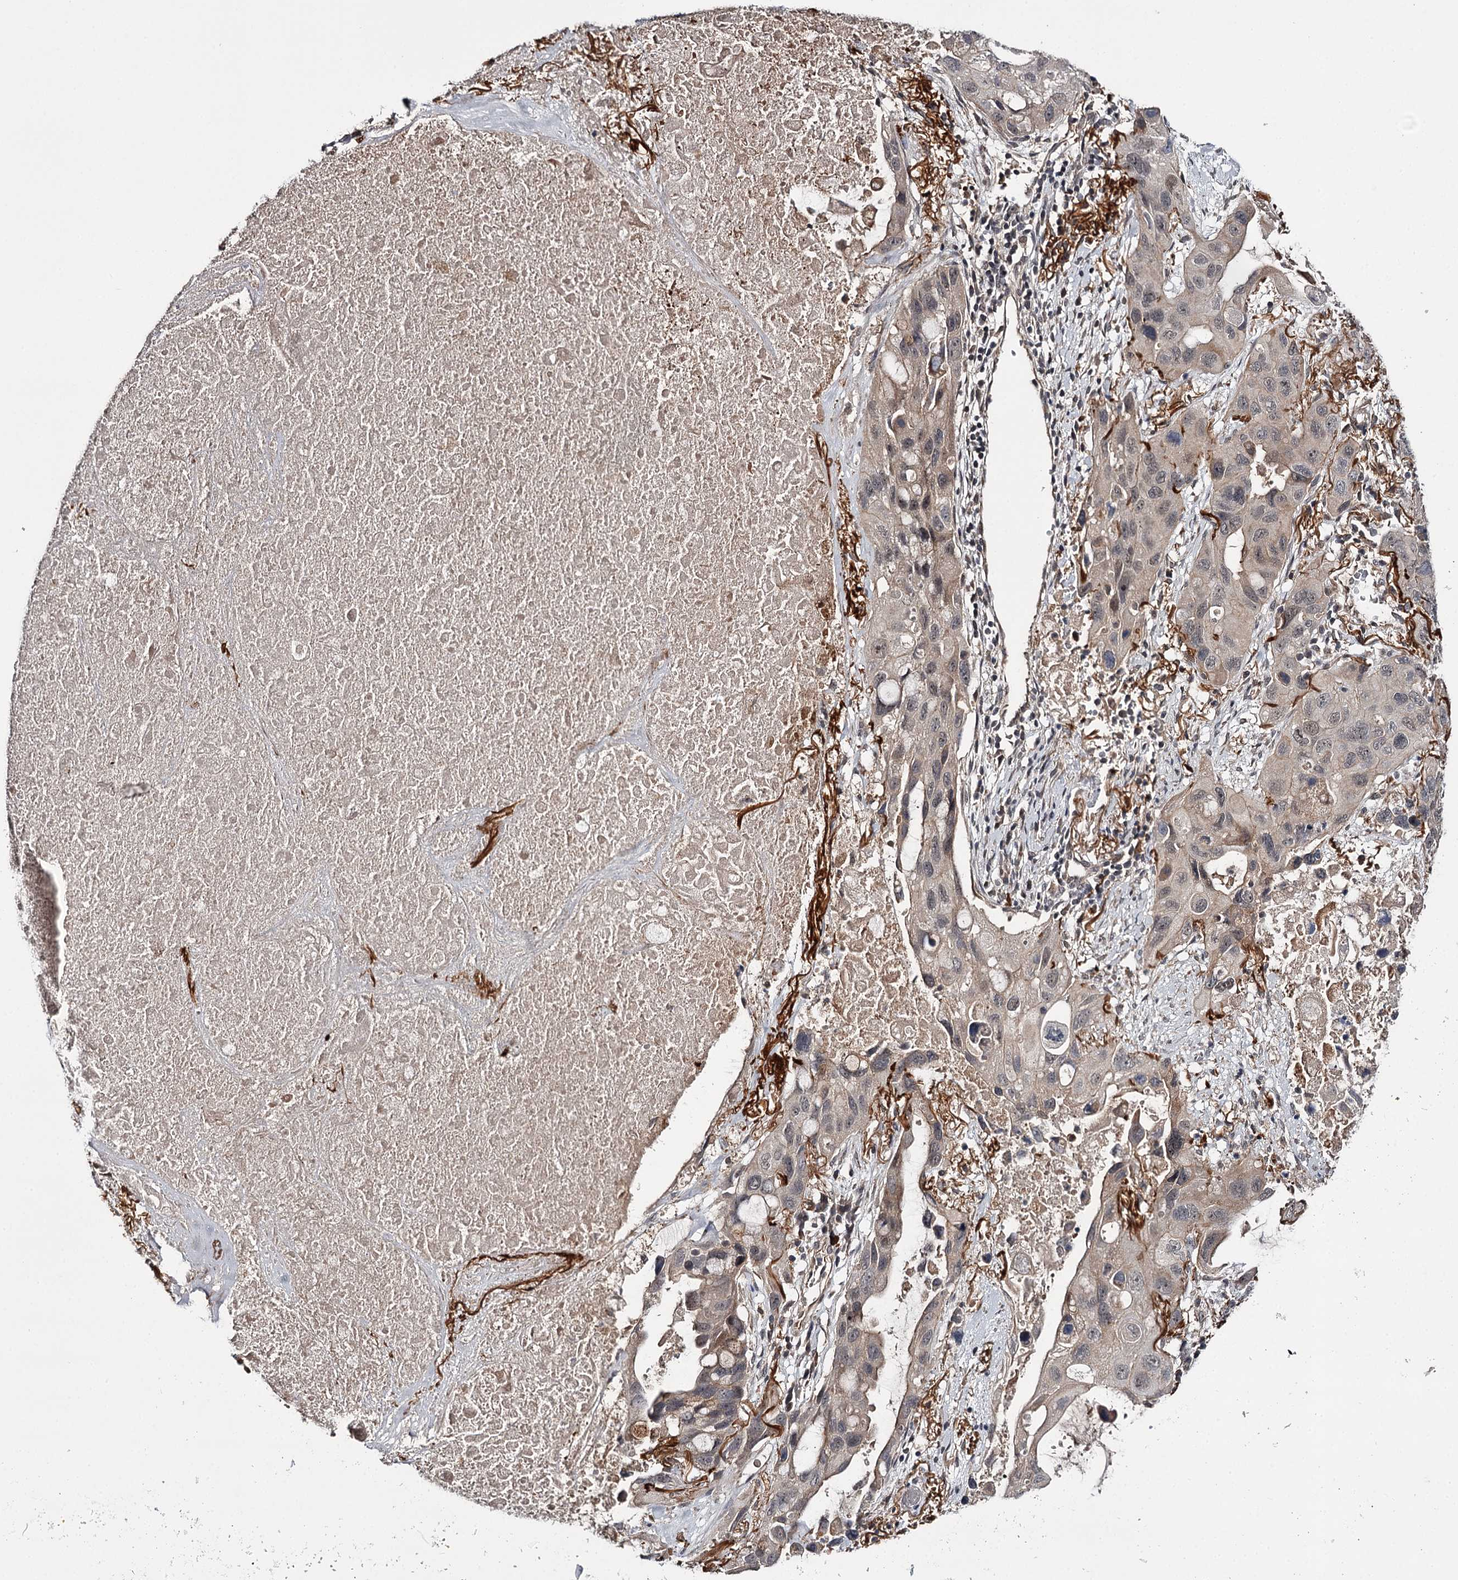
{"staining": {"intensity": "weak", "quantity": "<25%", "location": "cytoplasmic/membranous"}, "tissue": "lung cancer", "cell_type": "Tumor cells", "image_type": "cancer", "snomed": [{"axis": "morphology", "description": "Squamous cell carcinoma, NOS"}, {"axis": "topography", "description": "Lung"}], "caption": "This is a micrograph of IHC staining of lung cancer, which shows no positivity in tumor cells.", "gene": "CWF19L2", "patient": {"sex": "female", "age": 73}}